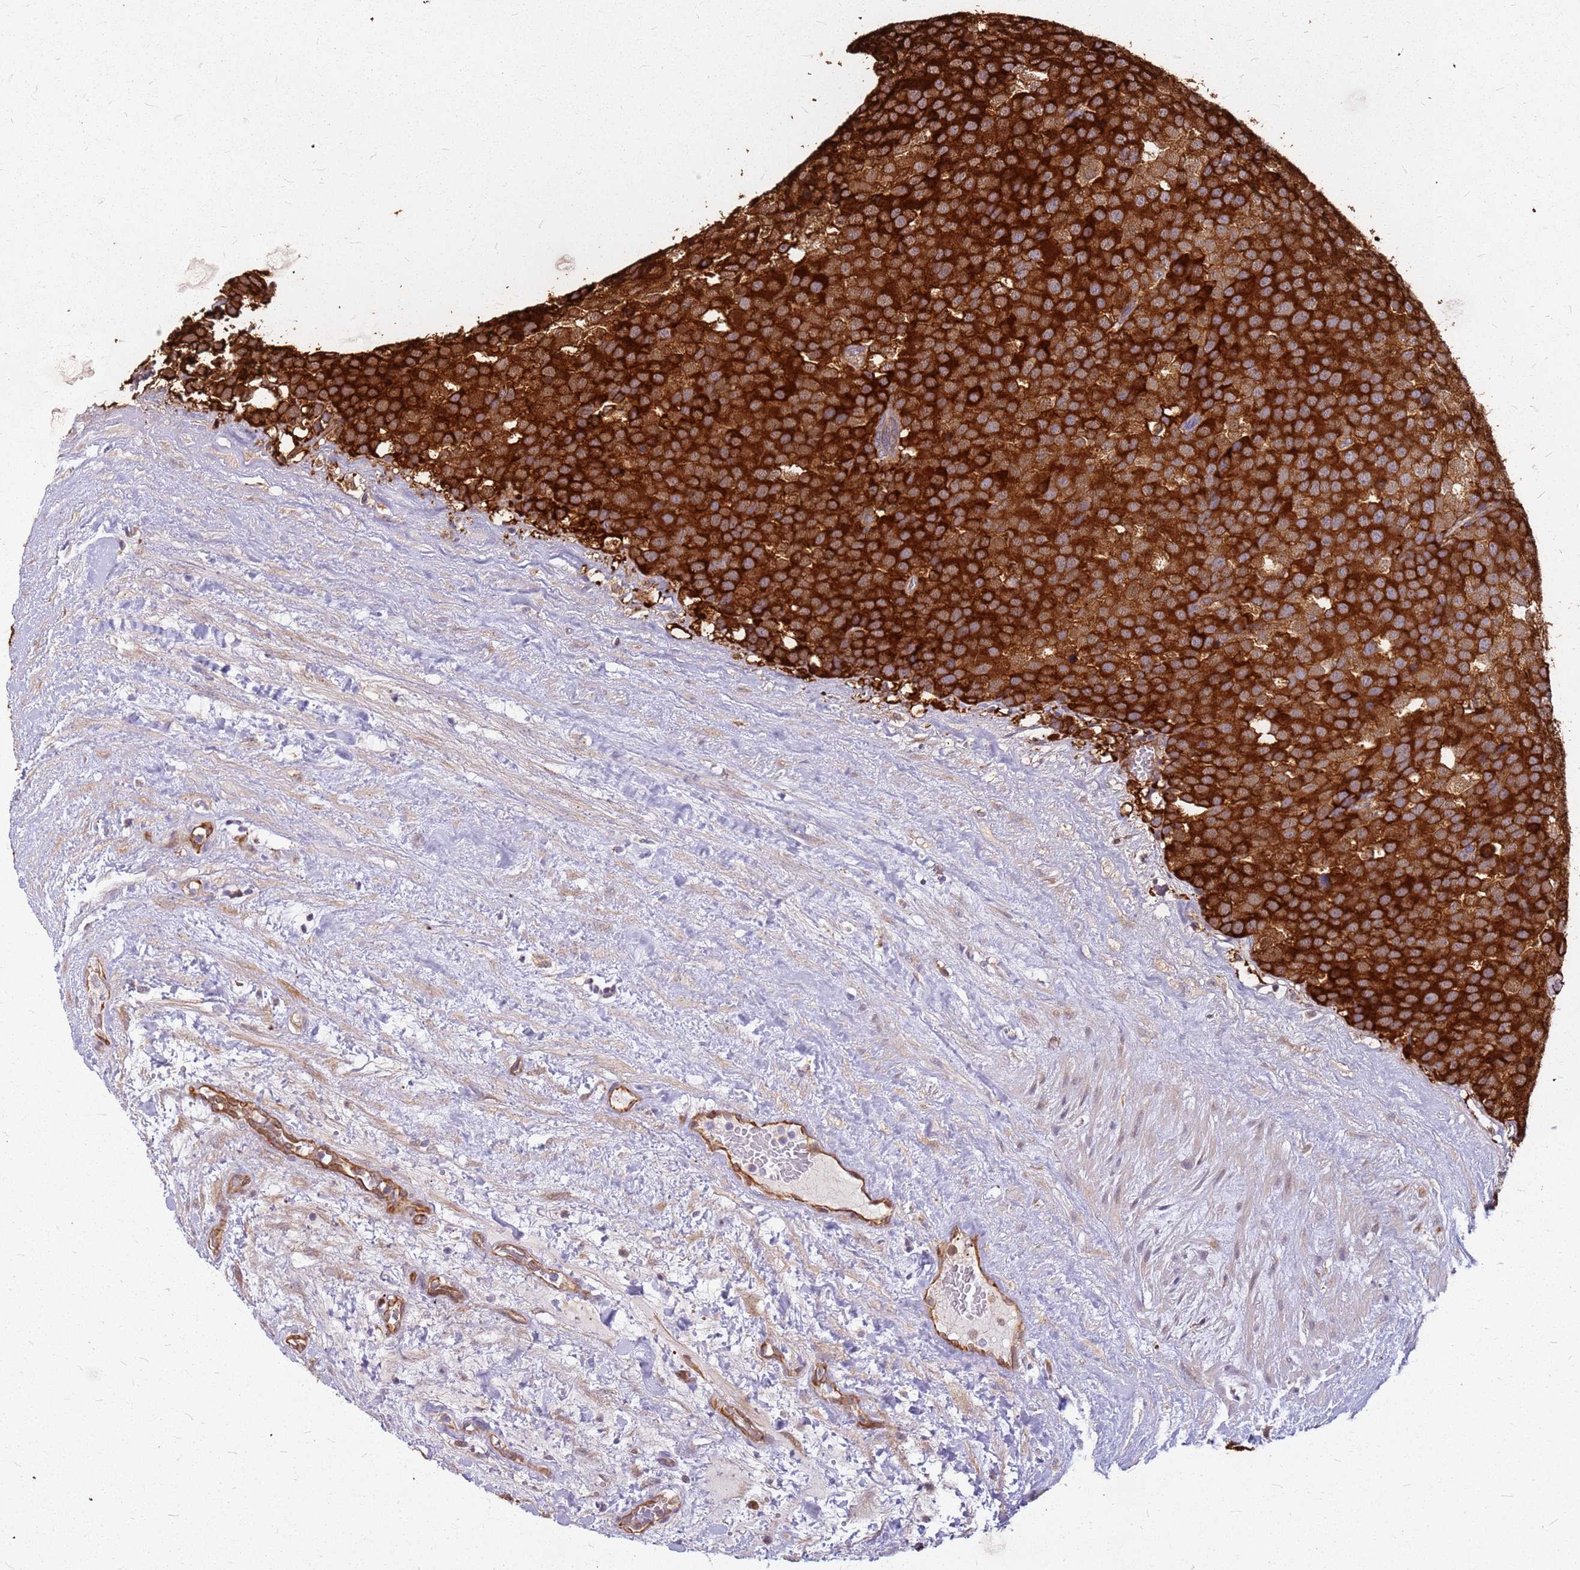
{"staining": {"intensity": "strong", "quantity": ">75%", "location": "cytoplasmic/membranous"}, "tissue": "testis cancer", "cell_type": "Tumor cells", "image_type": "cancer", "snomed": [{"axis": "morphology", "description": "Seminoma, NOS"}, {"axis": "topography", "description": "Testis"}], "caption": "The immunohistochemical stain highlights strong cytoplasmic/membranous positivity in tumor cells of testis cancer (seminoma) tissue. The staining was performed using DAB to visualize the protein expression in brown, while the nuclei were stained in blue with hematoxylin (Magnification: 20x).", "gene": "HDX", "patient": {"sex": "male", "age": 71}}